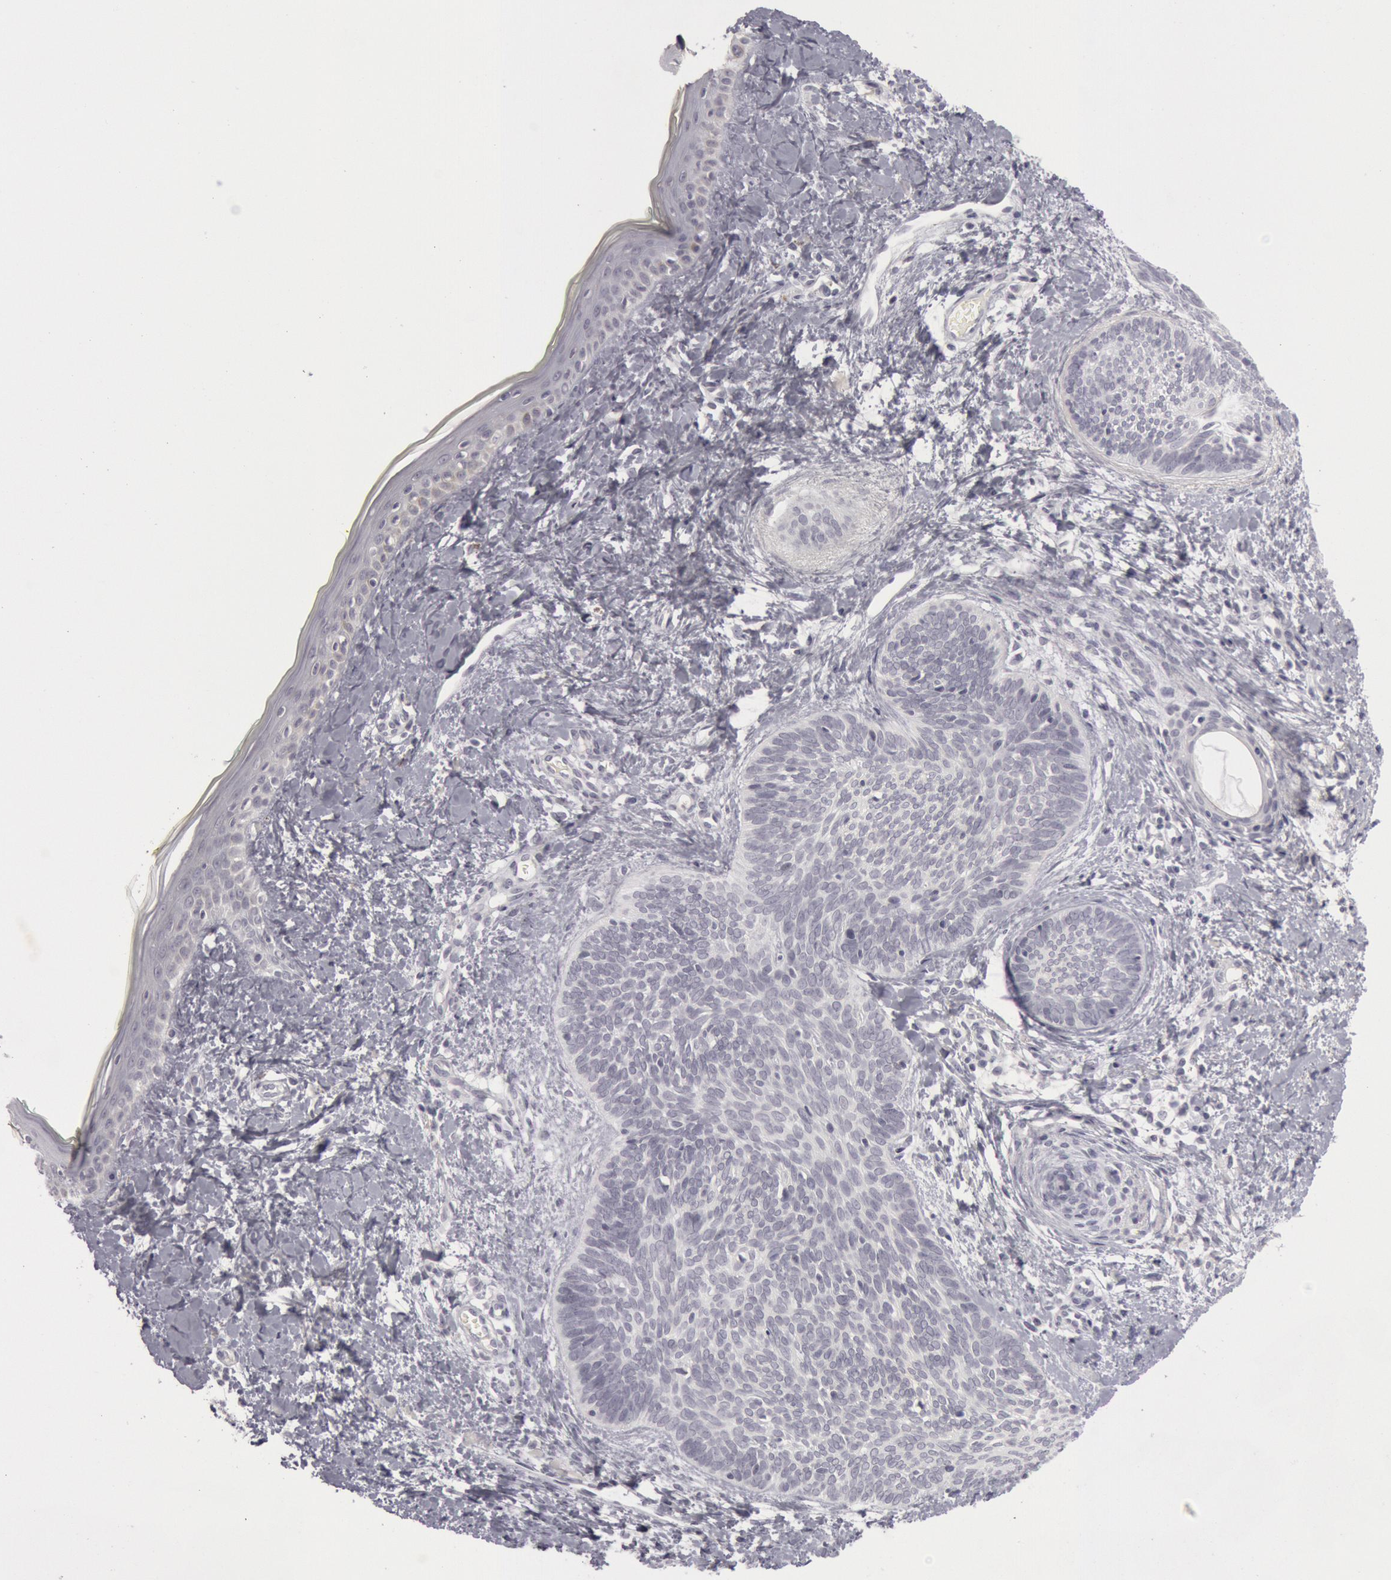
{"staining": {"intensity": "negative", "quantity": "none", "location": "none"}, "tissue": "skin cancer", "cell_type": "Tumor cells", "image_type": "cancer", "snomed": [{"axis": "morphology", "description": "Basal cell carcinoma"}, {"axis": "topography", "description": "Skin"}], "caption": "High power microscopy photomicrograph of an immunohistochemistry histopathology image of basal cell carcinoma (skin), revealing no significant staining in tumor cells.", "gene": "KRT16", "patient": {"sex": "female", "age": 81}}